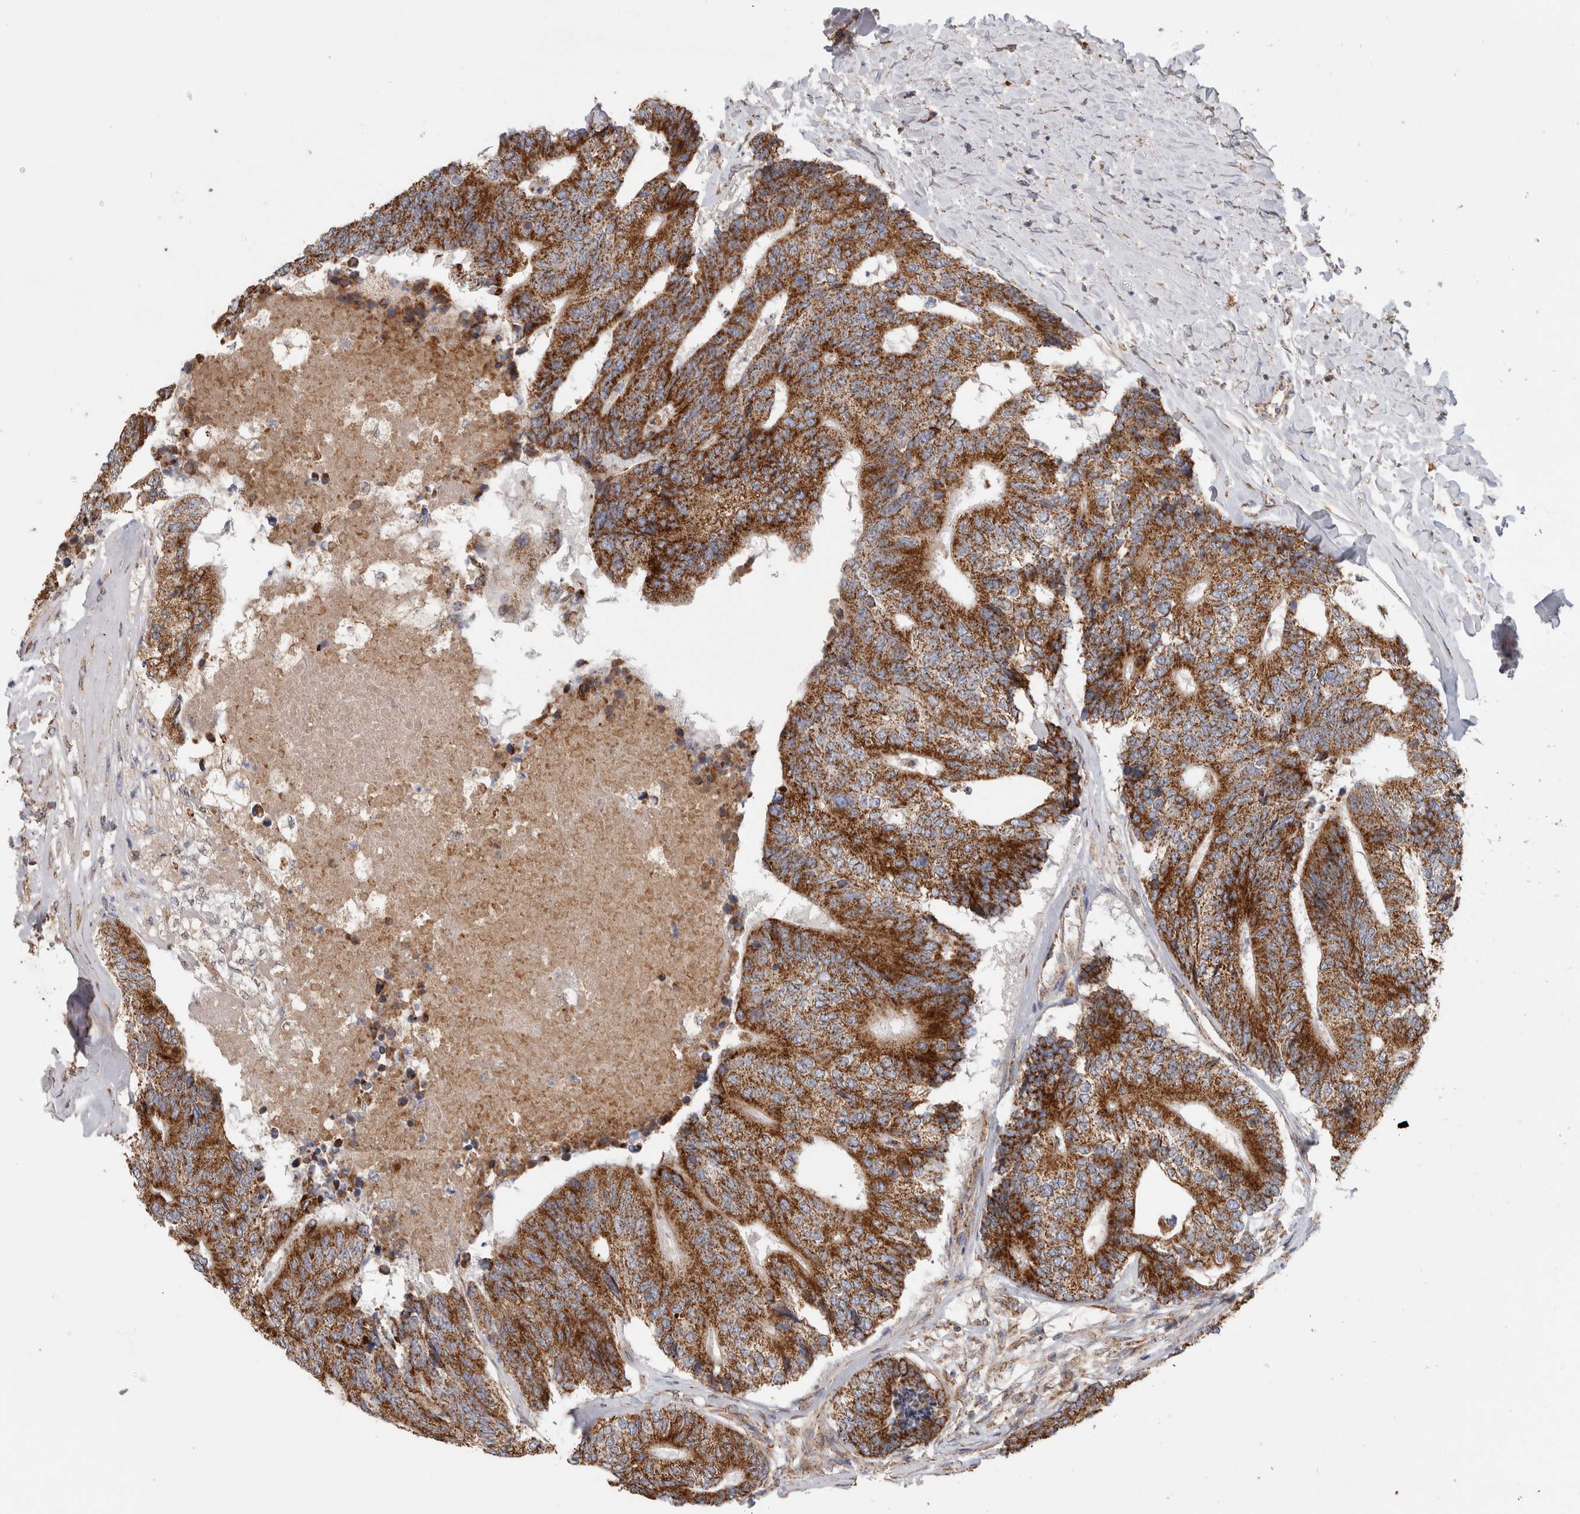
{"staining": {"intensity": "strong", "quantity": ">75%", "location": "cytoplasmic/membranous"}, "tissue": "colorectal cancer", "cell_type": "Tumor cells", "image_type": "cancer", "snomed": [{"axis": "morphology", "description": "Adenocarcinoma, NOS"}, {"axis": "topography", "description": "Colon"}], "caption": "The immunohistochemical stain shows strong cytoplasmic/membranous expression in tumor cells of adenocarcinoma (colorectal) tissue.", "gene": "IARS2", "patient": {"sex": "female", "age": 67}}